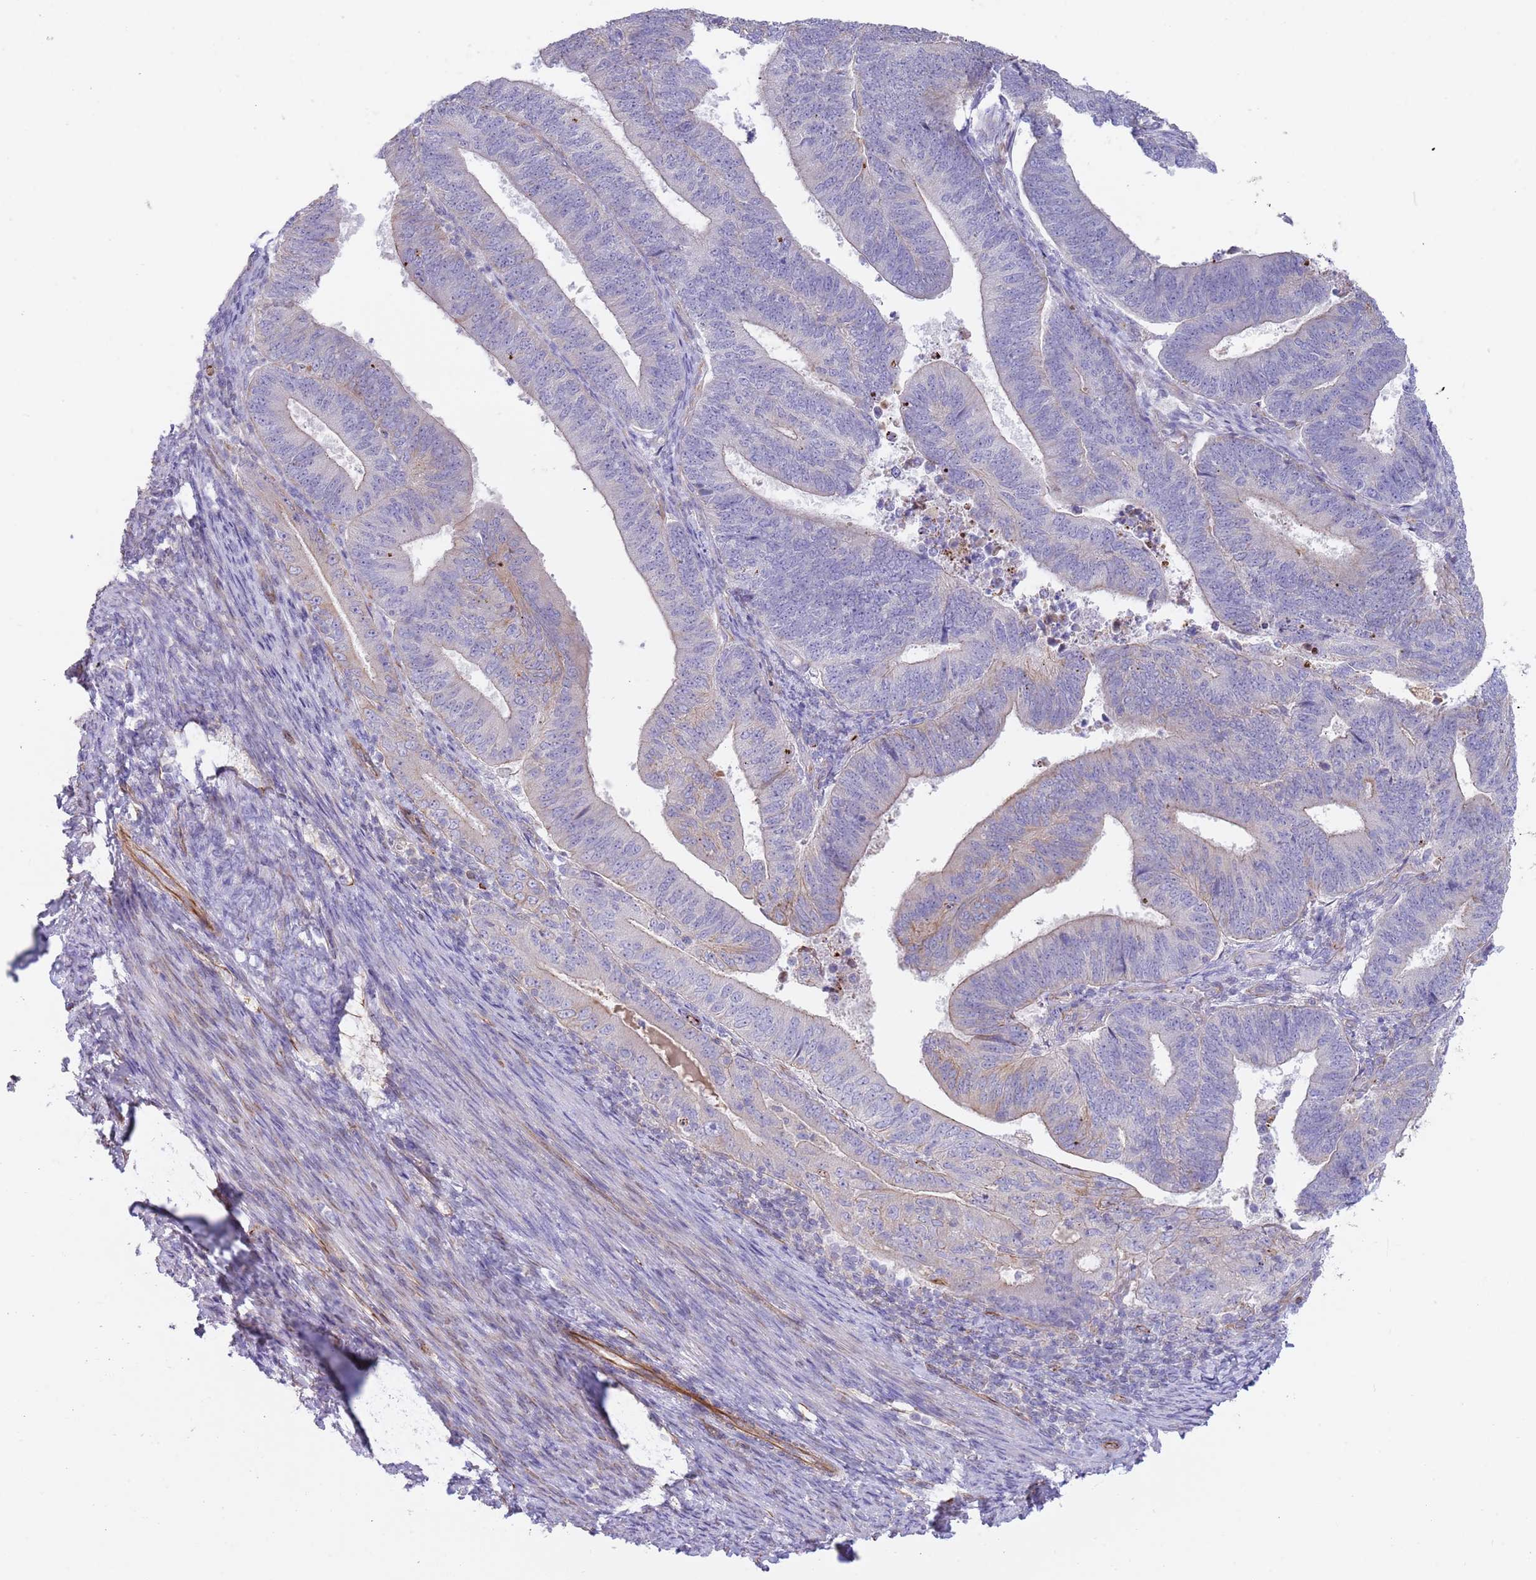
{"staining": {"intensity": "negative", "quantity": "none", "location": "none"}, "tissue": "endometrial cancer", "cell_type": "Tumor cells", "image_type": "cancer", "snomed": [{"axis": "morphology", "description": "Adenocarcinoma, NOS"}, {"axis": "topography", "description": "Endometrium"}], "caption": "Immunohistochemistry photomicrograph of neoplastic tissue: human adenocarcinoma (endometrial) stained with DAB (3,3'-diaminobenzidine) displays no significant protein positivity in tumor cells.", "gene": "MOGAT1", "patient": {"sex": "female", "age": 70}}